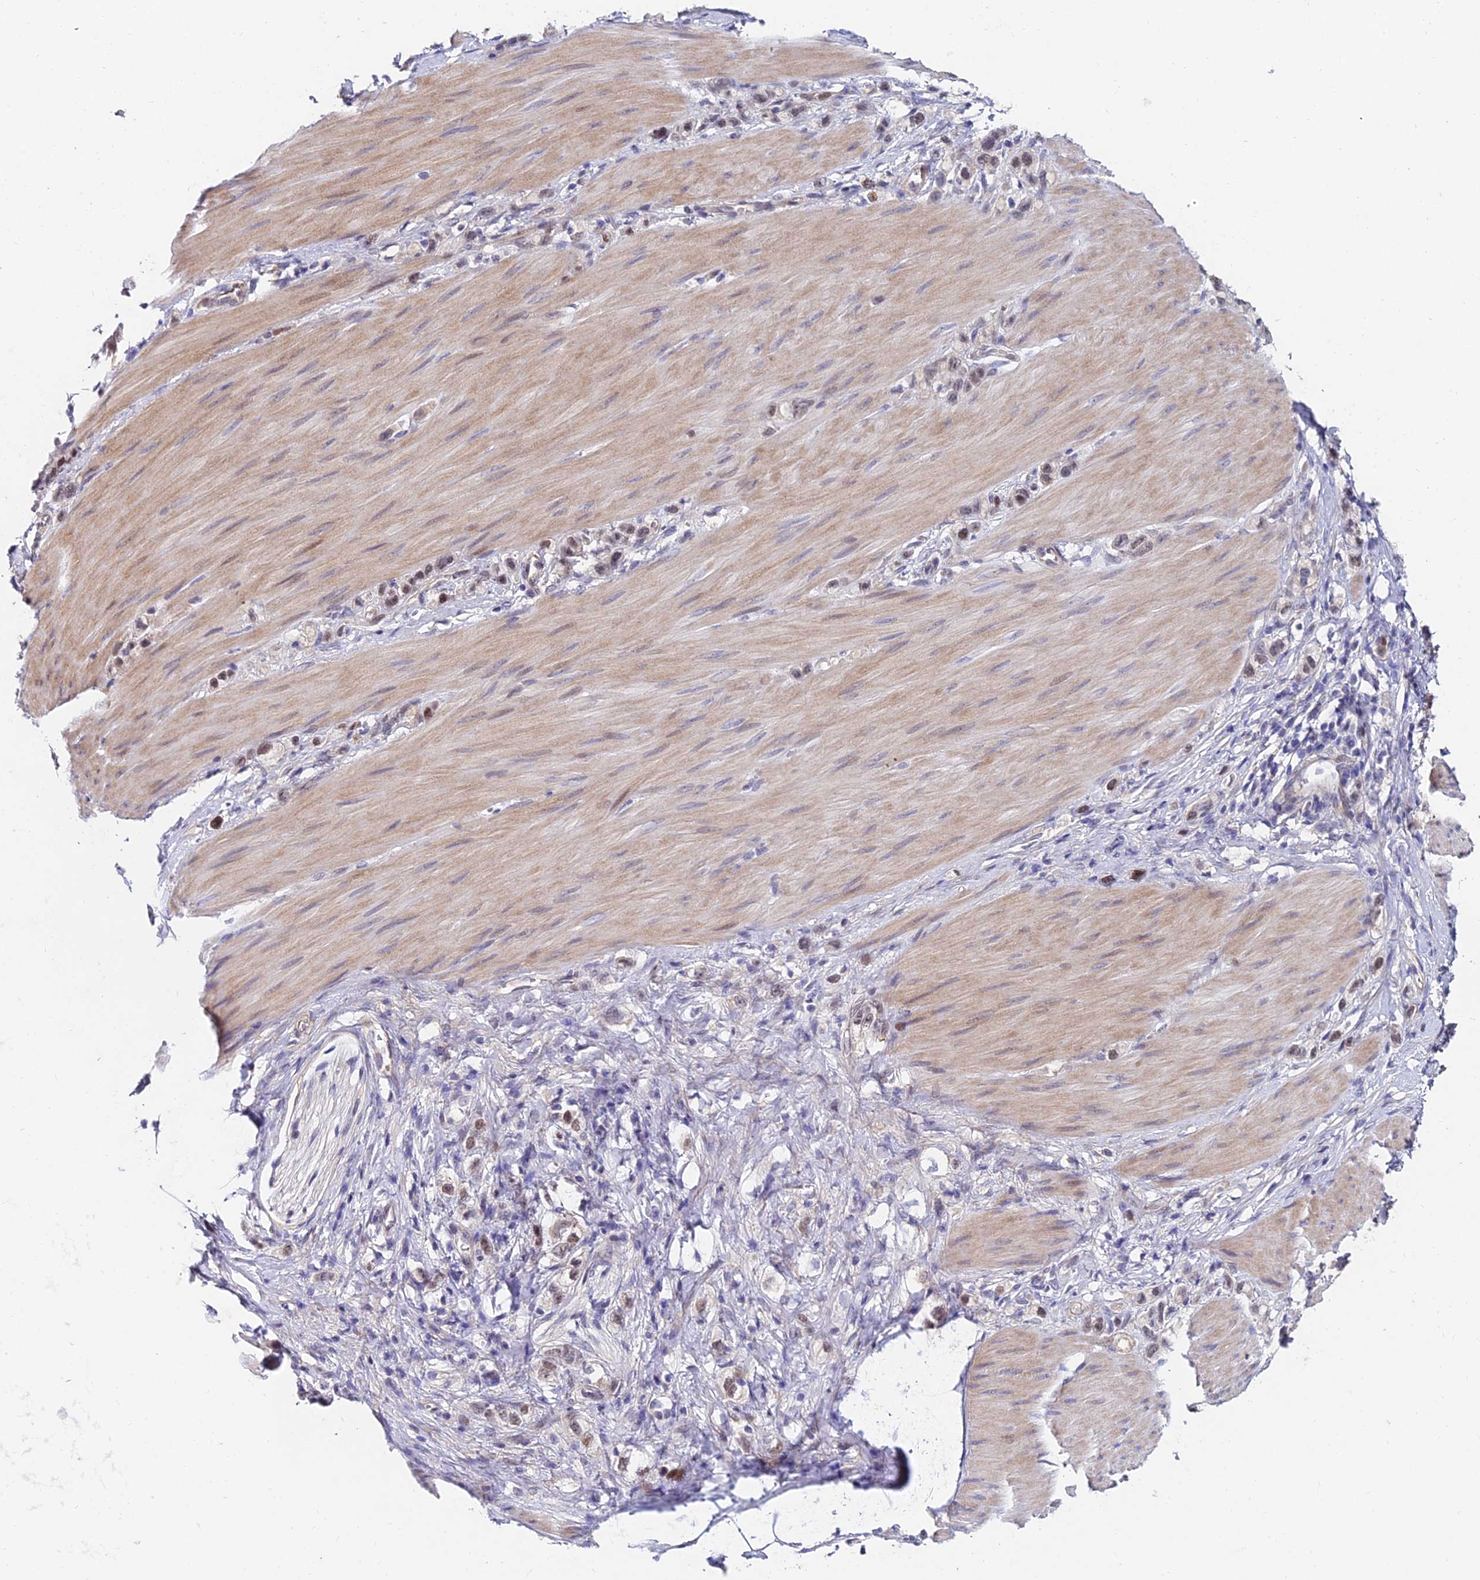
{"staining": {"intensity": "moderate", "quantity": "25%-75%", "location": "nuclear"}, "tissue": "stomach cancer", "cell_type": "Tumor cells", "image_type": "cancer", "snomed": [{"axis": "morphology", "description": "Adenocarcinoma, NOS"}, {"axis": "topography", "description": "Stomach"}], "caption": "Protein staining exhibits moderate nuclear expression in approximately 25%-75% of tumor cells in stomach cancer (adenocarcinoma).", "gene": "TRIM24", "patient": {"sex": "female", "age": 65}}